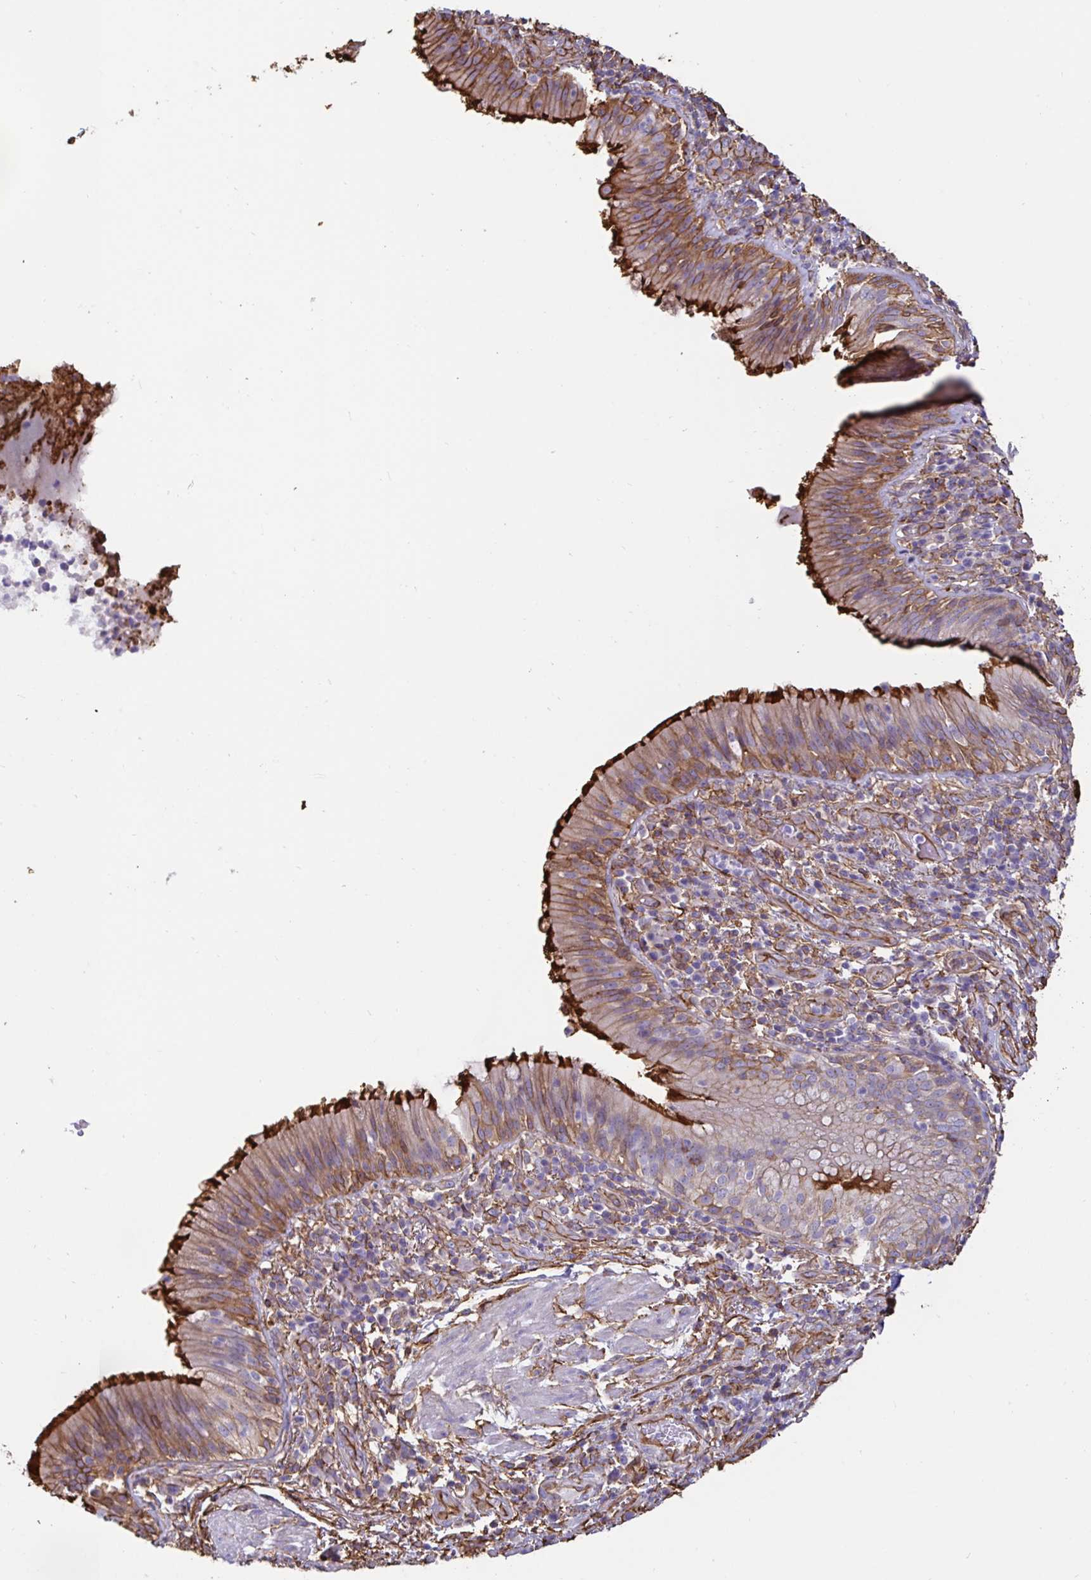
{"staining": {"intensity": "strong", "quantity": ">75%", "location": "cytoplasmic/membranous"}, "tissue": "bronchus", "cell_type": "Respiratory epithelial cells", "image_type": "normal", "snomed": [{"axis": "morphology", "description": "Normal tissue, NOS"}, {"axis": "topography", "description": "Cartilage tissue"}, {"axis": "topography", "description": "Bronchus"}], "caption": "Immunohistochemistry (IHC) image of benign bronchus stained for a protein (brown), which demonstrates high levels of strong cytoplasmic/membranous expression in approximately >75% of respiratory epithelial cells.", "gene": "ANXA2", "patient": {"sex": "male", "age": 56}}